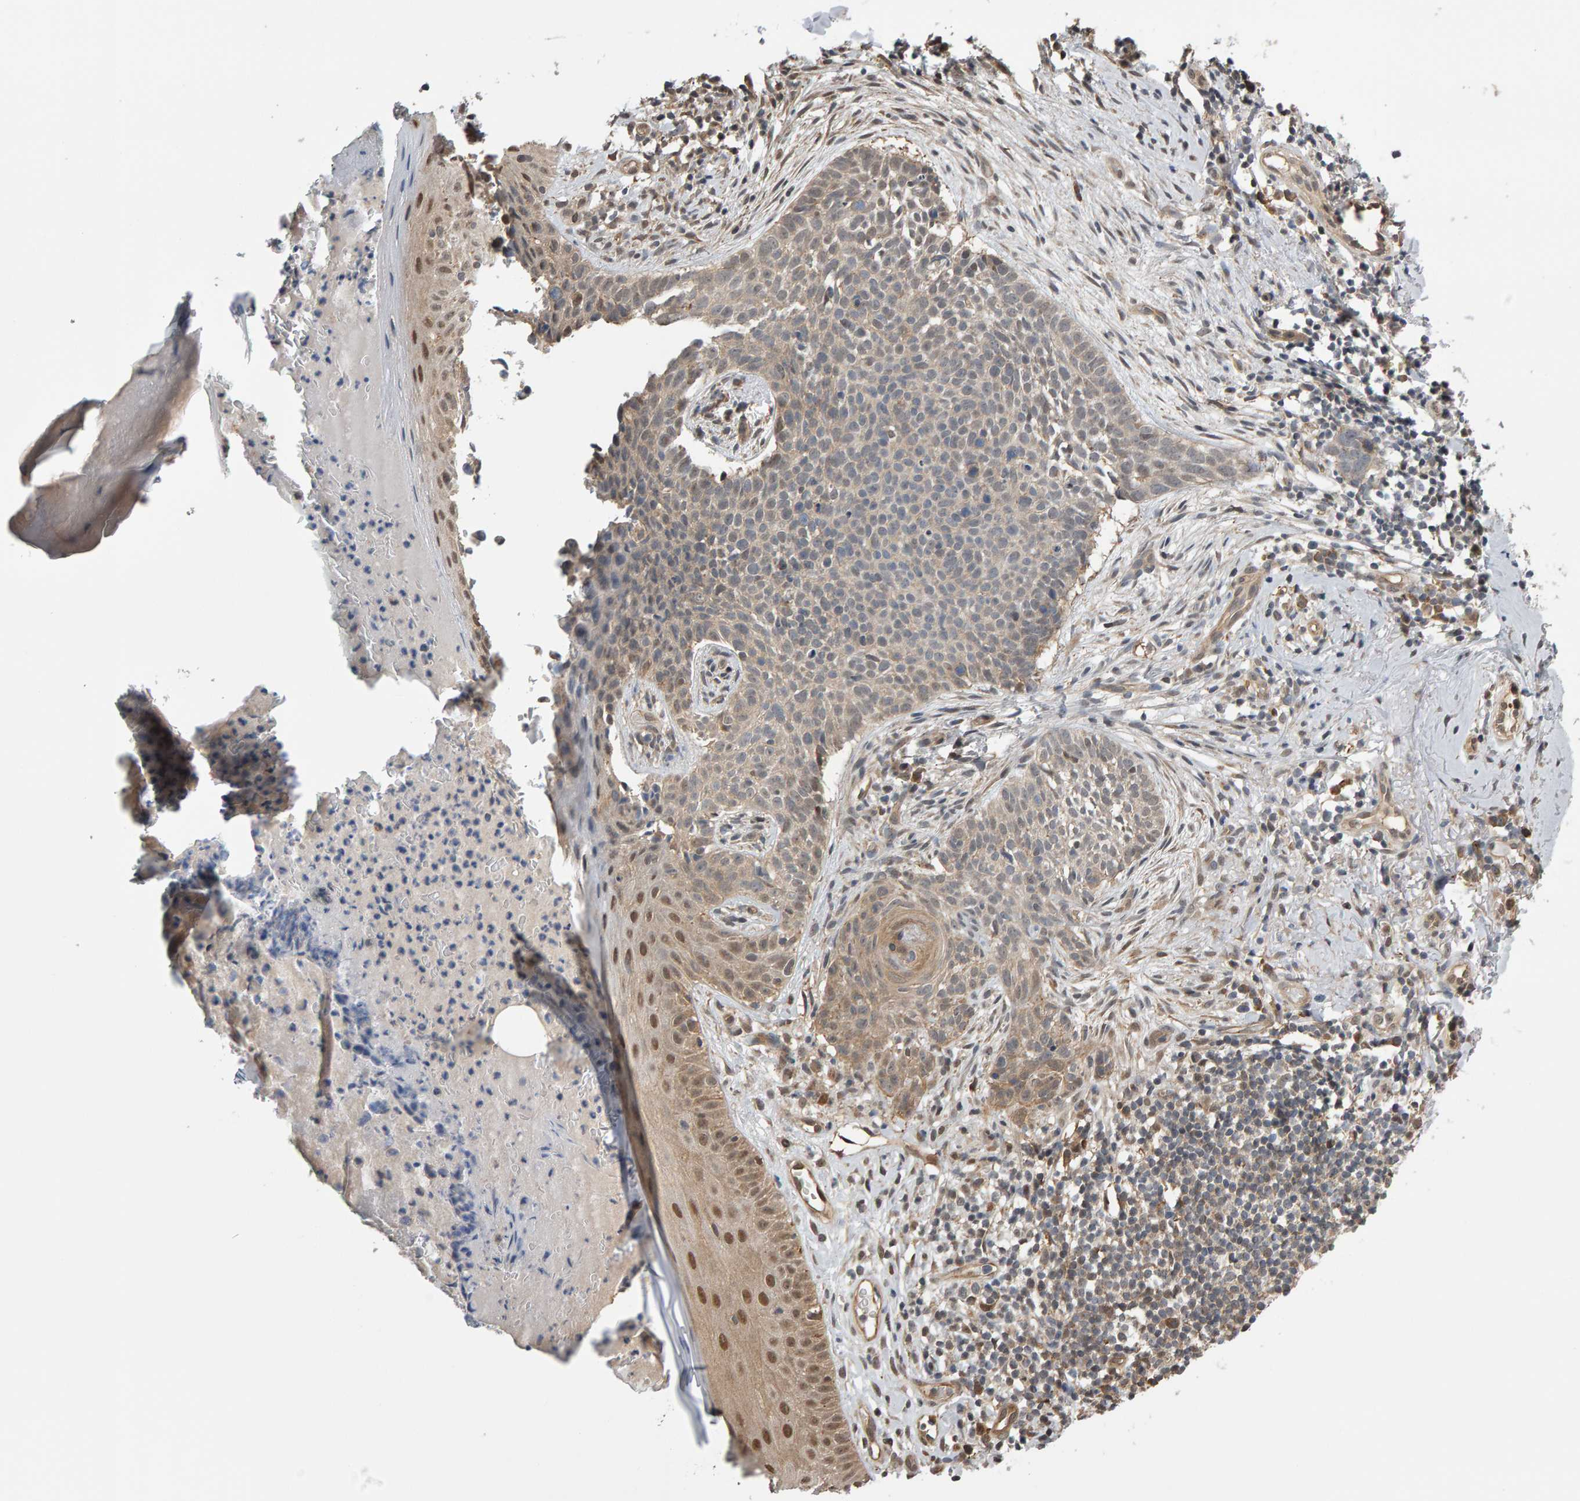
{"staining": {"intensity": "weak", "quantity": "<25%", "location": "cytoplasmic/membranous"}, "tissue": "skin cancer", "cell_type": "Tumor cells", "image_type": "cancer", "snomed": [{"axis": "morphology", "description": "Normal tissue, NOS"}, {"axis": "morphology", "description": "Basal cell carcinoma"}, {"axis": "topography", "description": "Skin"}], "caption": "DAB immunohistochemical staining of human skin cancer (basal cell carcinoma) displays no significant staining in tumor cells.", "gene": "COASY", "patient": {"sex": "male", "age": 67}}